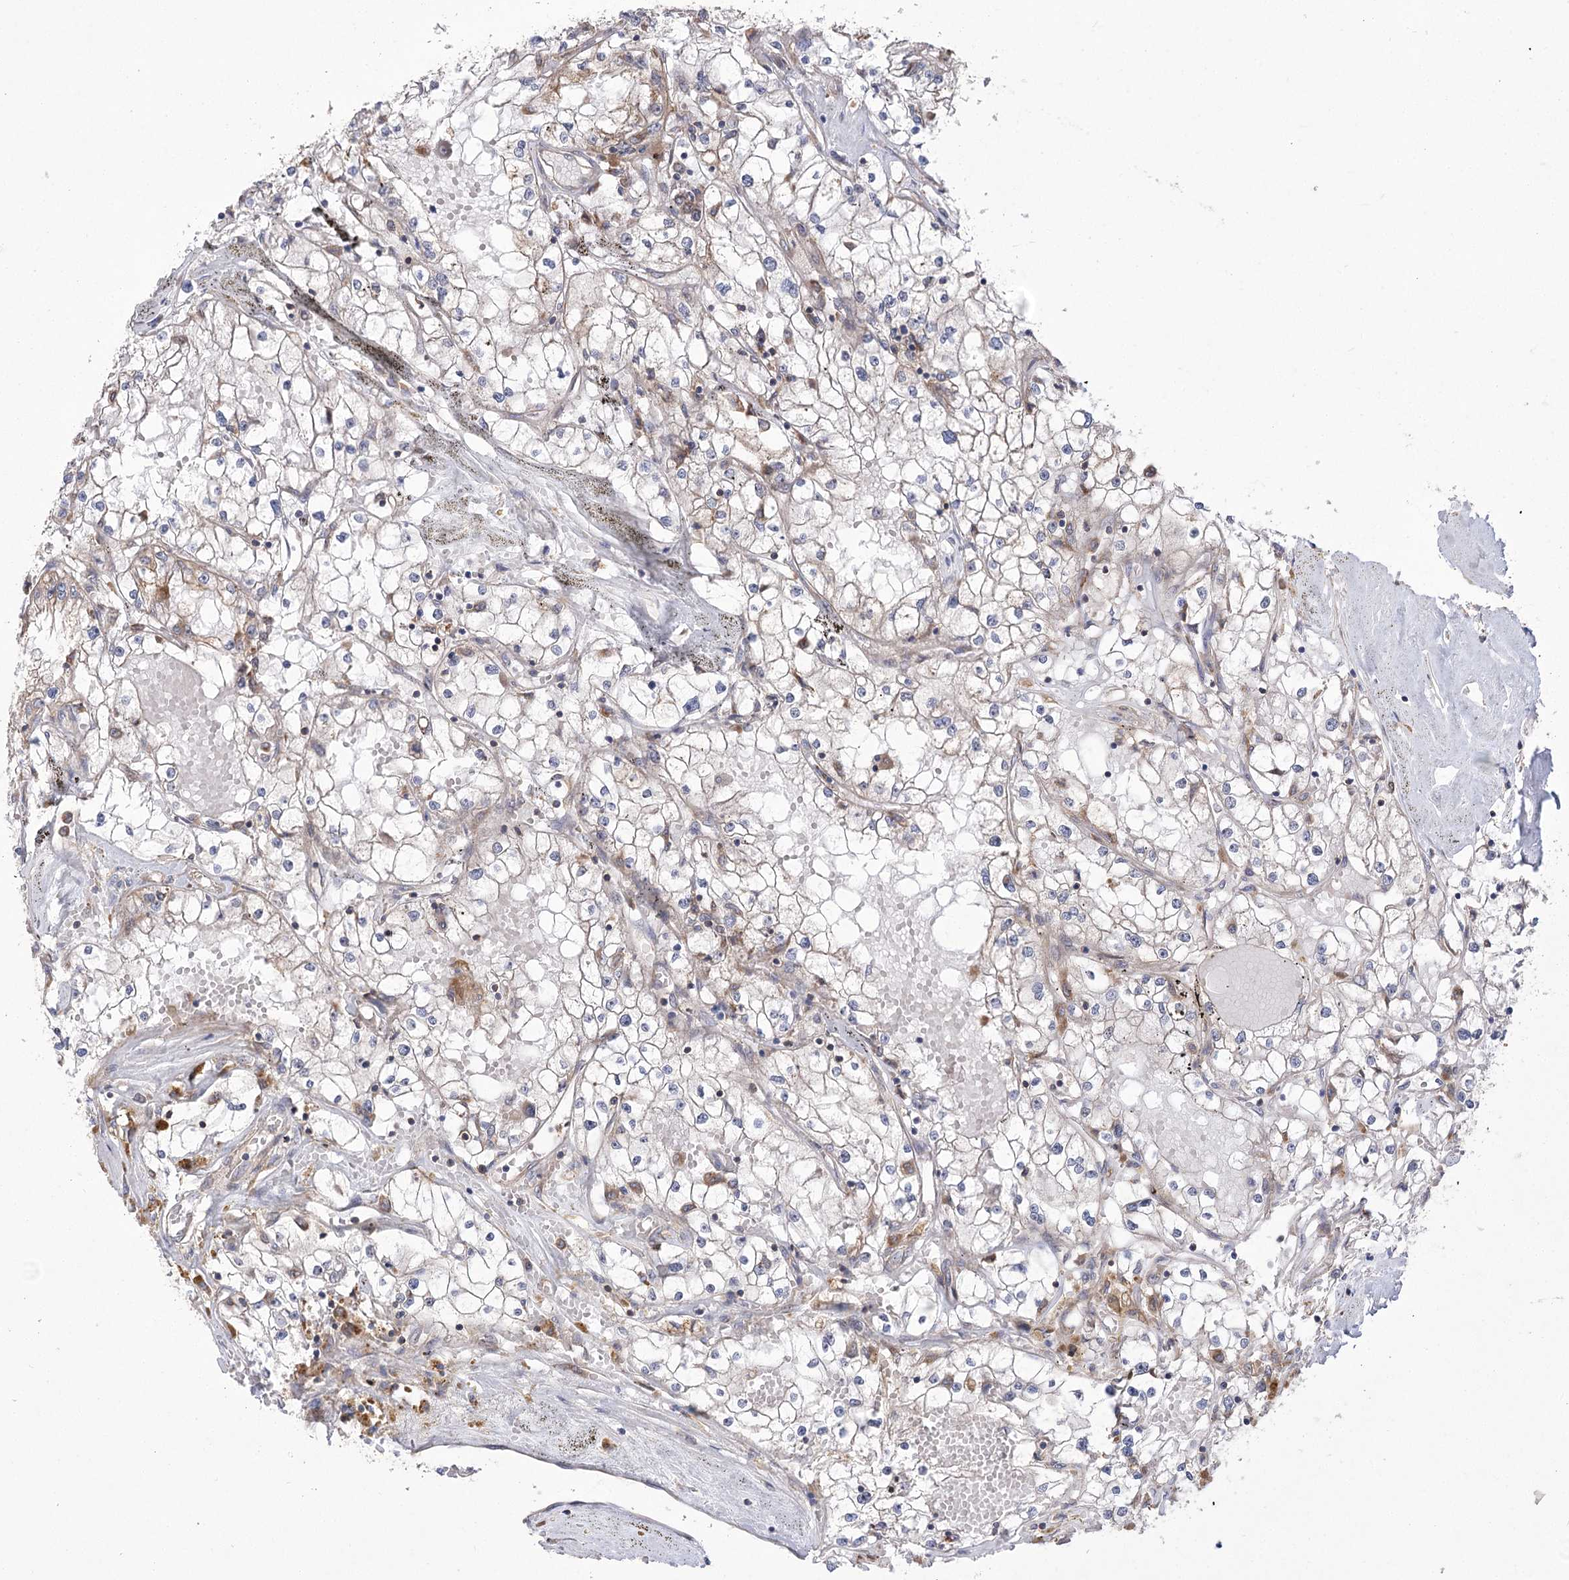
{"staining": {"intensity": "negative", "quantity": "none", "location": "none"}, "tissue": "renal cancer", "cell_type": "Tumor cells", "image_type": "cancer", "snomed": [{"axis": "morphology", "description": "Adenocarcinoma, NOS"}, {"axis": "topography", "description": "Kidney"}], "caption": "This is an immunohistochemistry micrograph of human renal cancer (adenocarcinoma). There is no staining in tumor cells.", "gene": "VPS37B", "patient": {"sex": "male", "age": 56}}